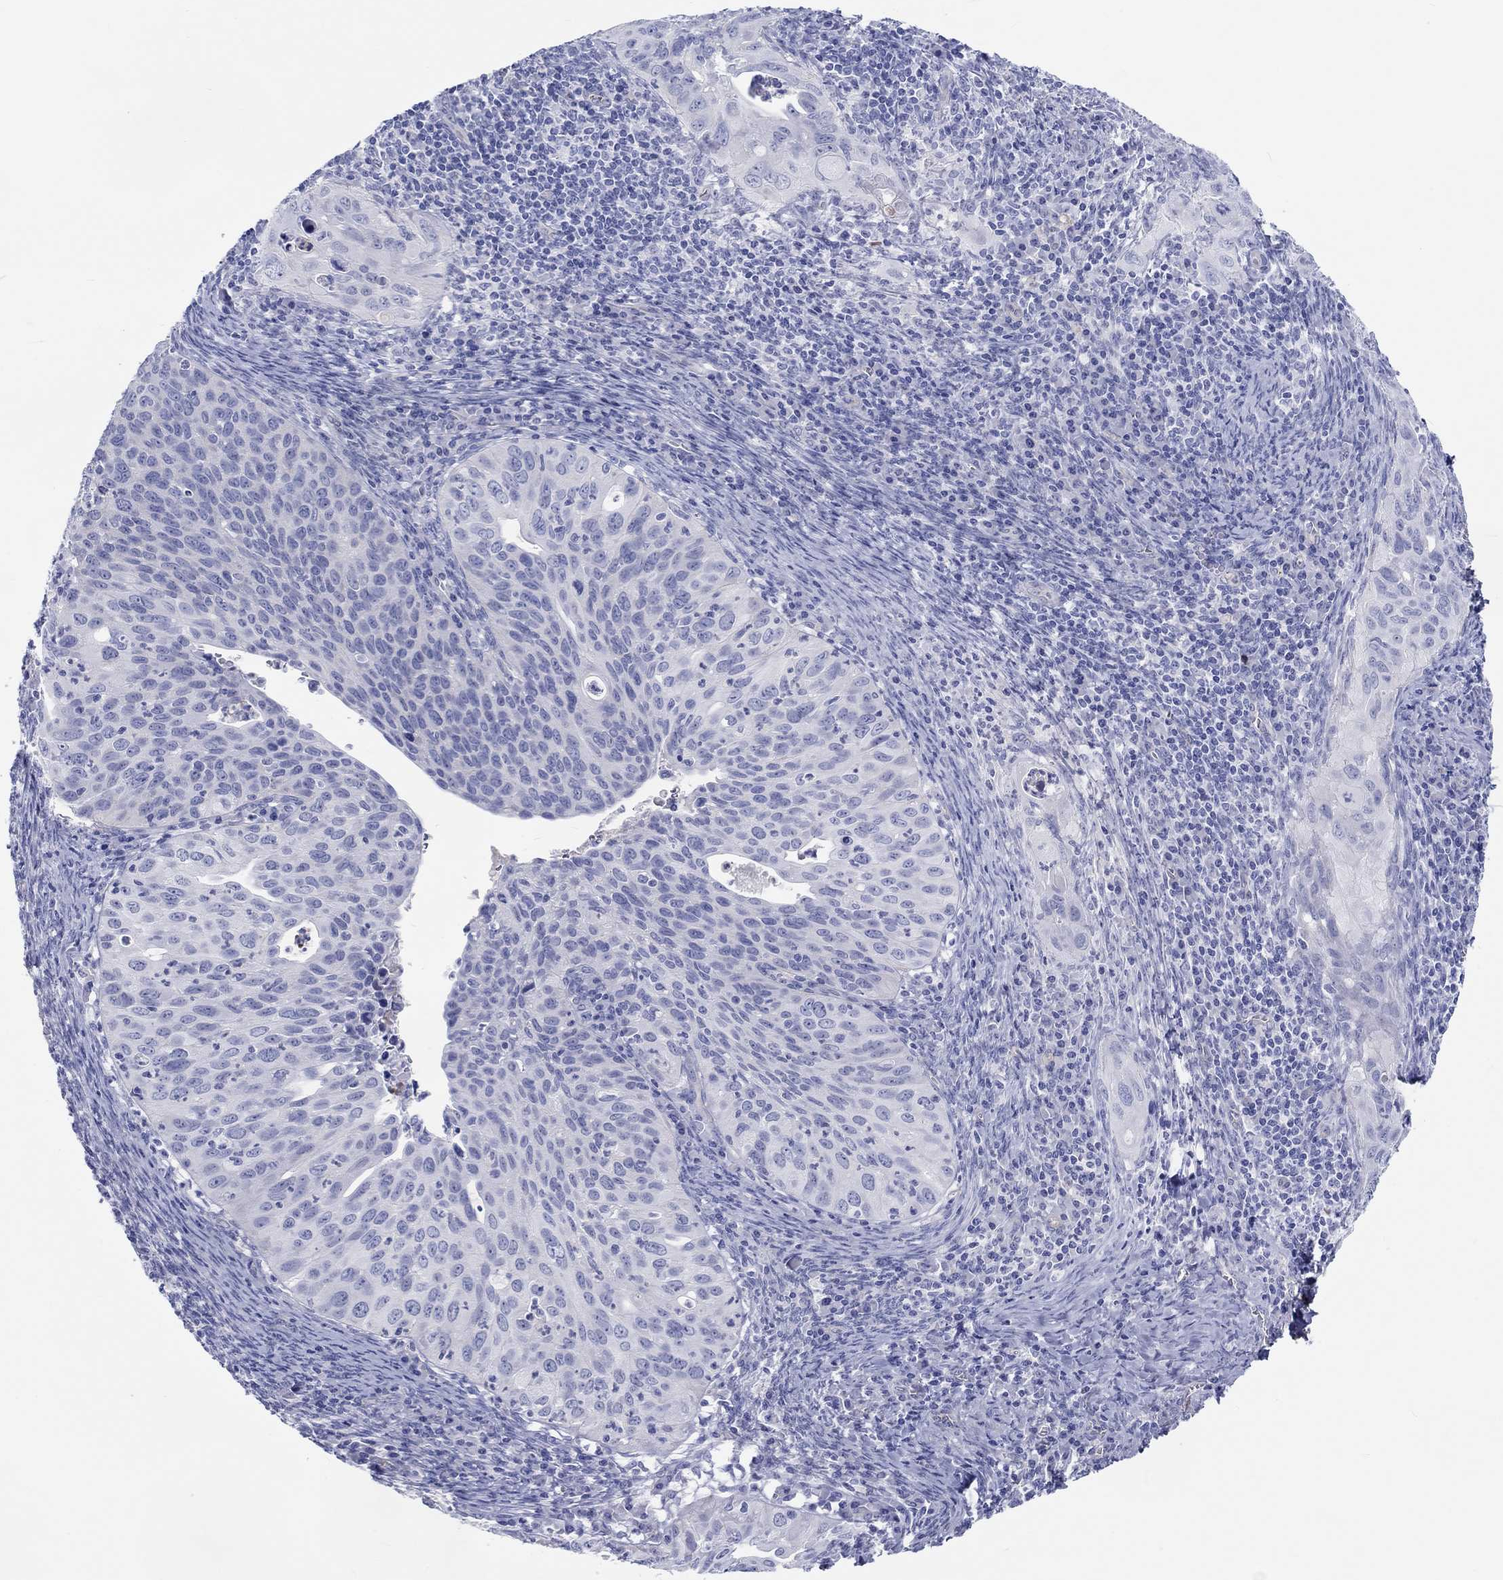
{"staining": {"intensity": "negative", "quantity": "none", "location": "none"}, "tissue": "cervical cancer", "cell_type": "Tumor cells", "image_type": "cancer", "snomed": [{"axis": "morphology", "description": "Squamous cell carcinoma, NOS"}, {"axis": "topography", "description": "Cervix"}], "caption": "A high-resolution histopathology image shows IHC staining of cervical cancer (squamous cell carcinoma), which exhibits no significant expression in tumor cells.", "gene": "CDY2B", "patient": {"sex": "female", "age": 26}}